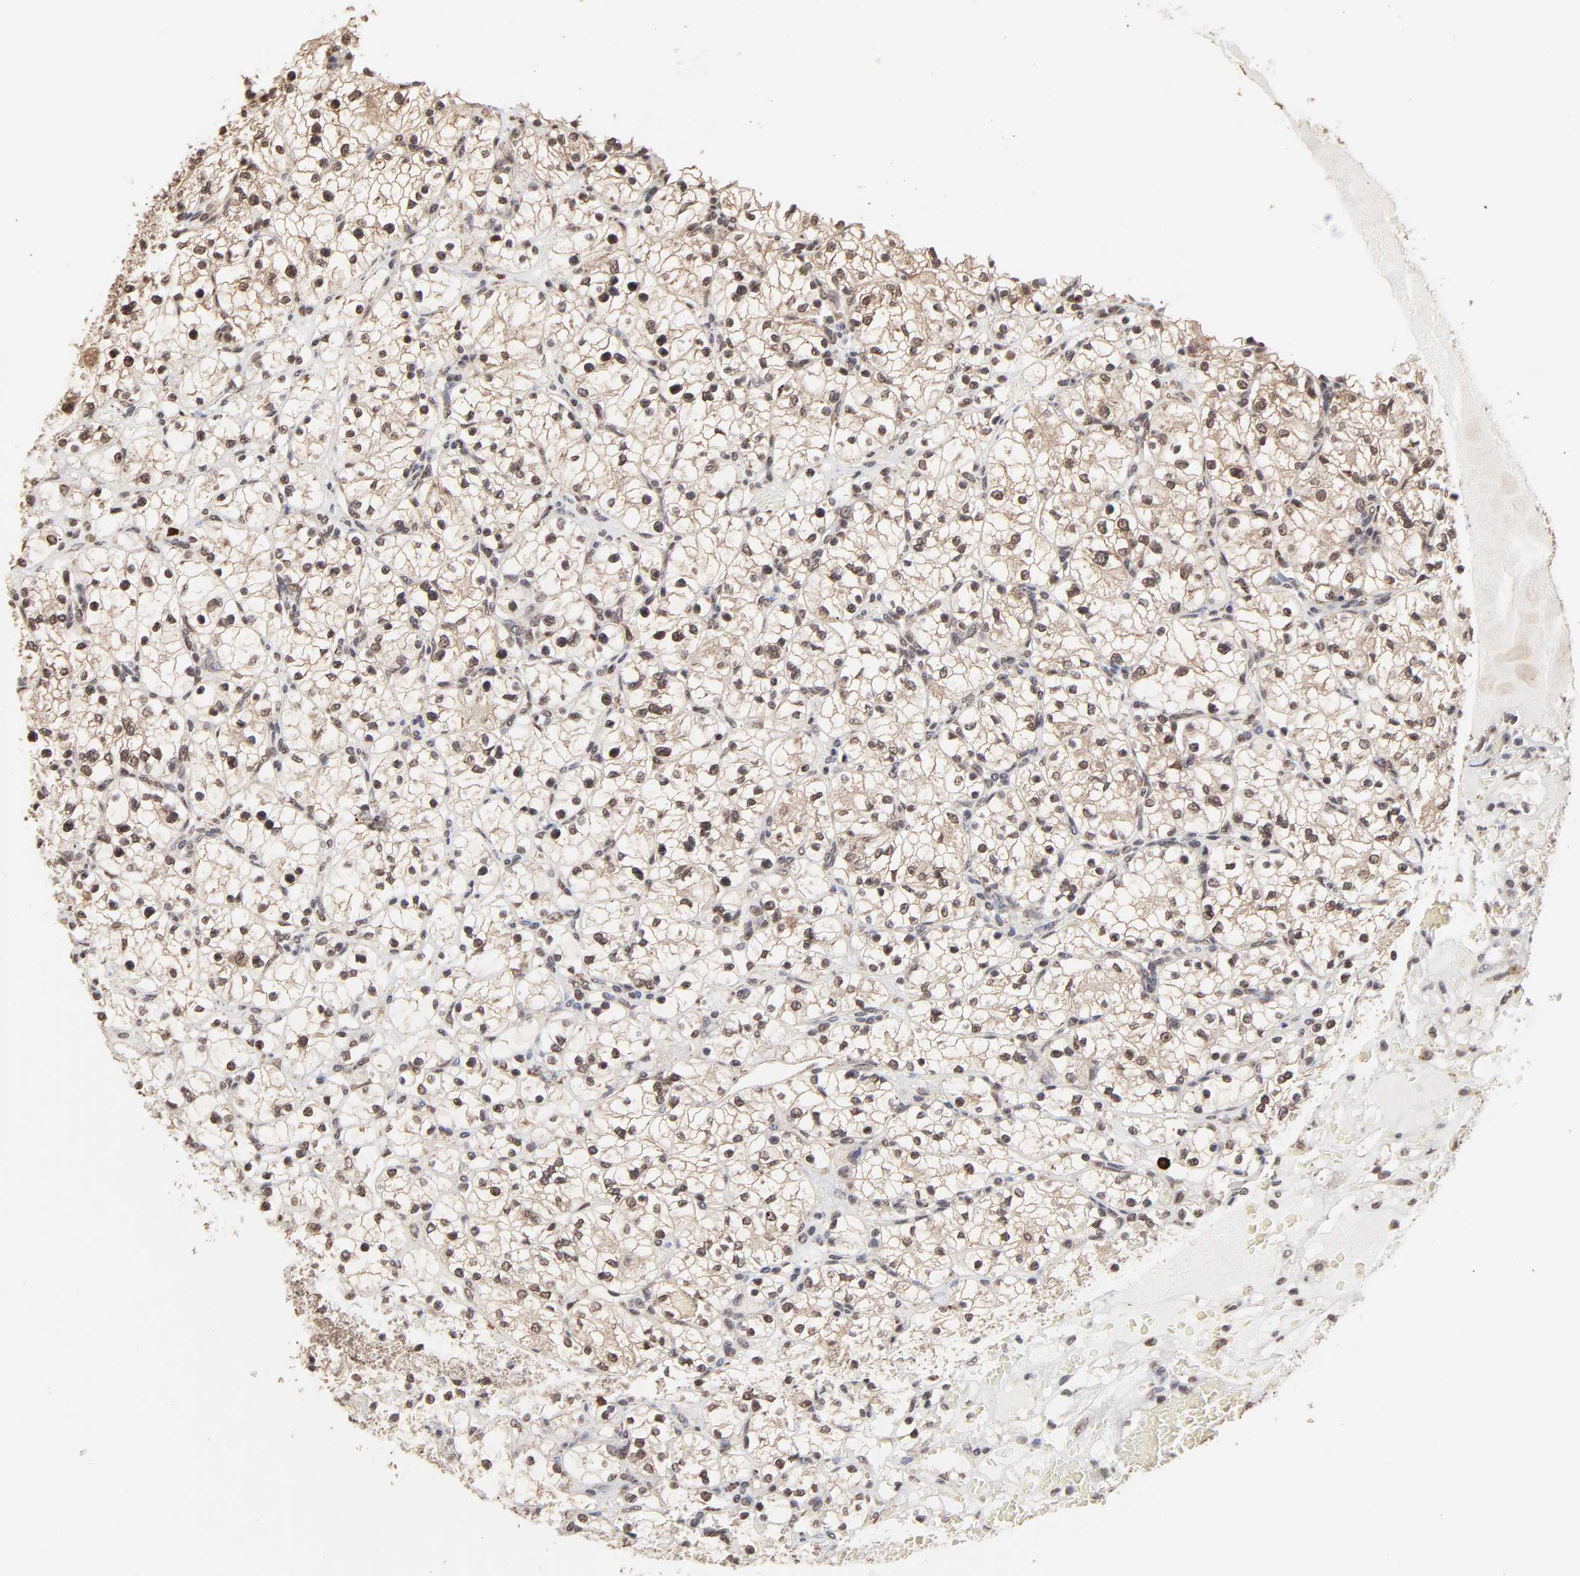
{"staining": {"intensity": "weak", "quantity": "<25%", "location": "cytoplasmic/membranous"}, "tissue": "renal cancer", "cell_type": "Tumor cells", "image_type": "cancer", "snomed": [{"axis": "morphology", "description": "Adenocarcinoma, NOS"}, {"axis": "topography", "description": "Kidney"}], "caption": "This is an immunohistochemistry (IHC) image of human renal adenocarcinoma. There is no positivity in tumor cells.", "gene": "CHM", "patient": {"sex": "female", "age": 60}}